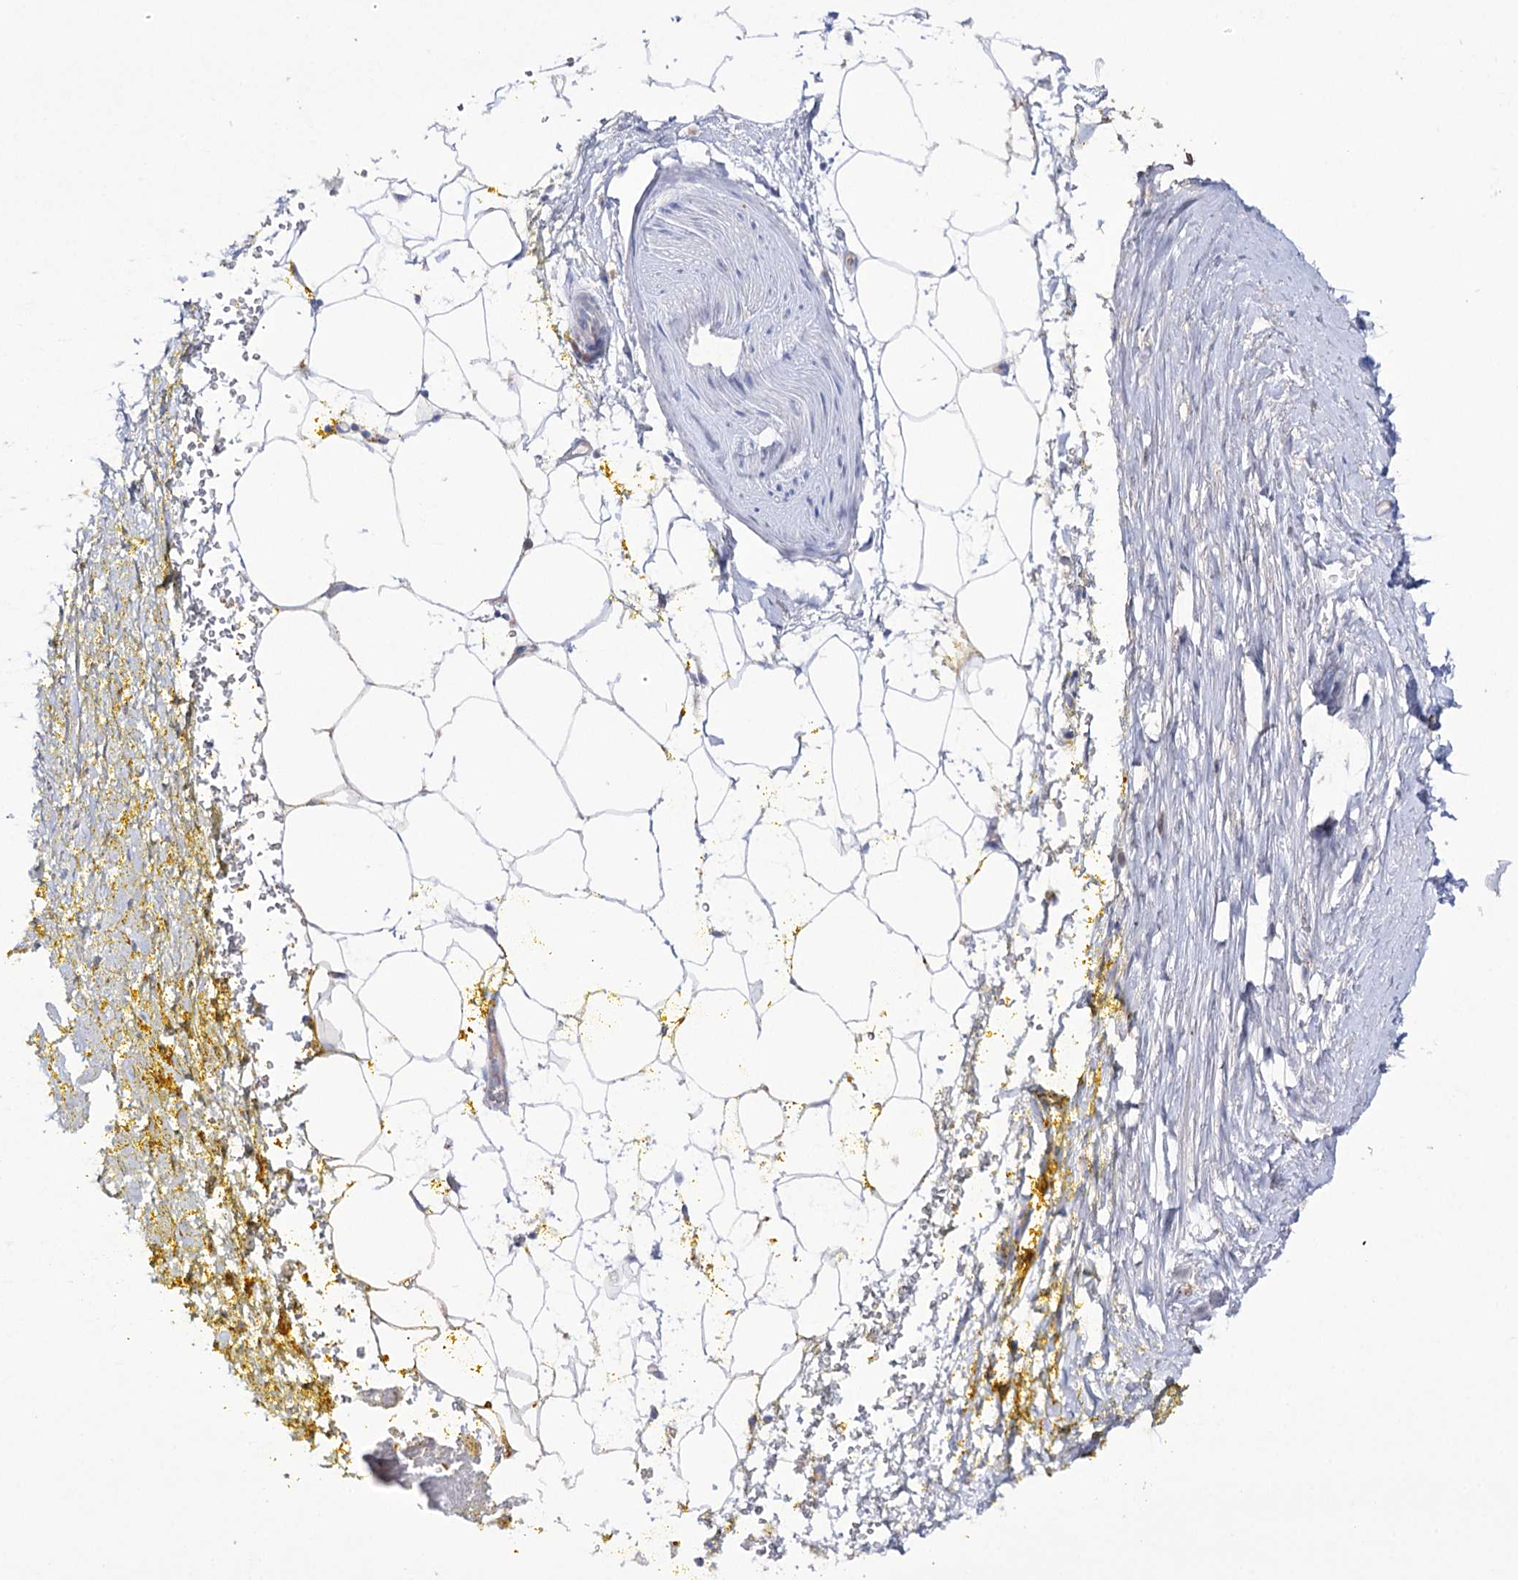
{"staining": {"intensity": "negative", "quantity": "none", "location": "none"}, "tissue": "adipose tissue", "cell_type": "Adipocytes", "image_type": "normal", "snomed": [{"axis": "morphology", "description": "Normal tissue, NOS"}, {"axis": "morphology", "description": "Adenocarcinoma, Low grade"}, {"axis": "topography", "description": "Prostate"}, {"axis": "topography", "description": "Peripheral nerve tissue"}], "caption": "Immunohistochemistry (IHC) photomicrograph of normal adipose tissue: adipose tissue stained with DAB (3,3'-diaminobenzidine) exhibits no significant protein positivity in adipocytes.", "gene": "NAGLU", "patient": {"sex": "male", "age": 63}}